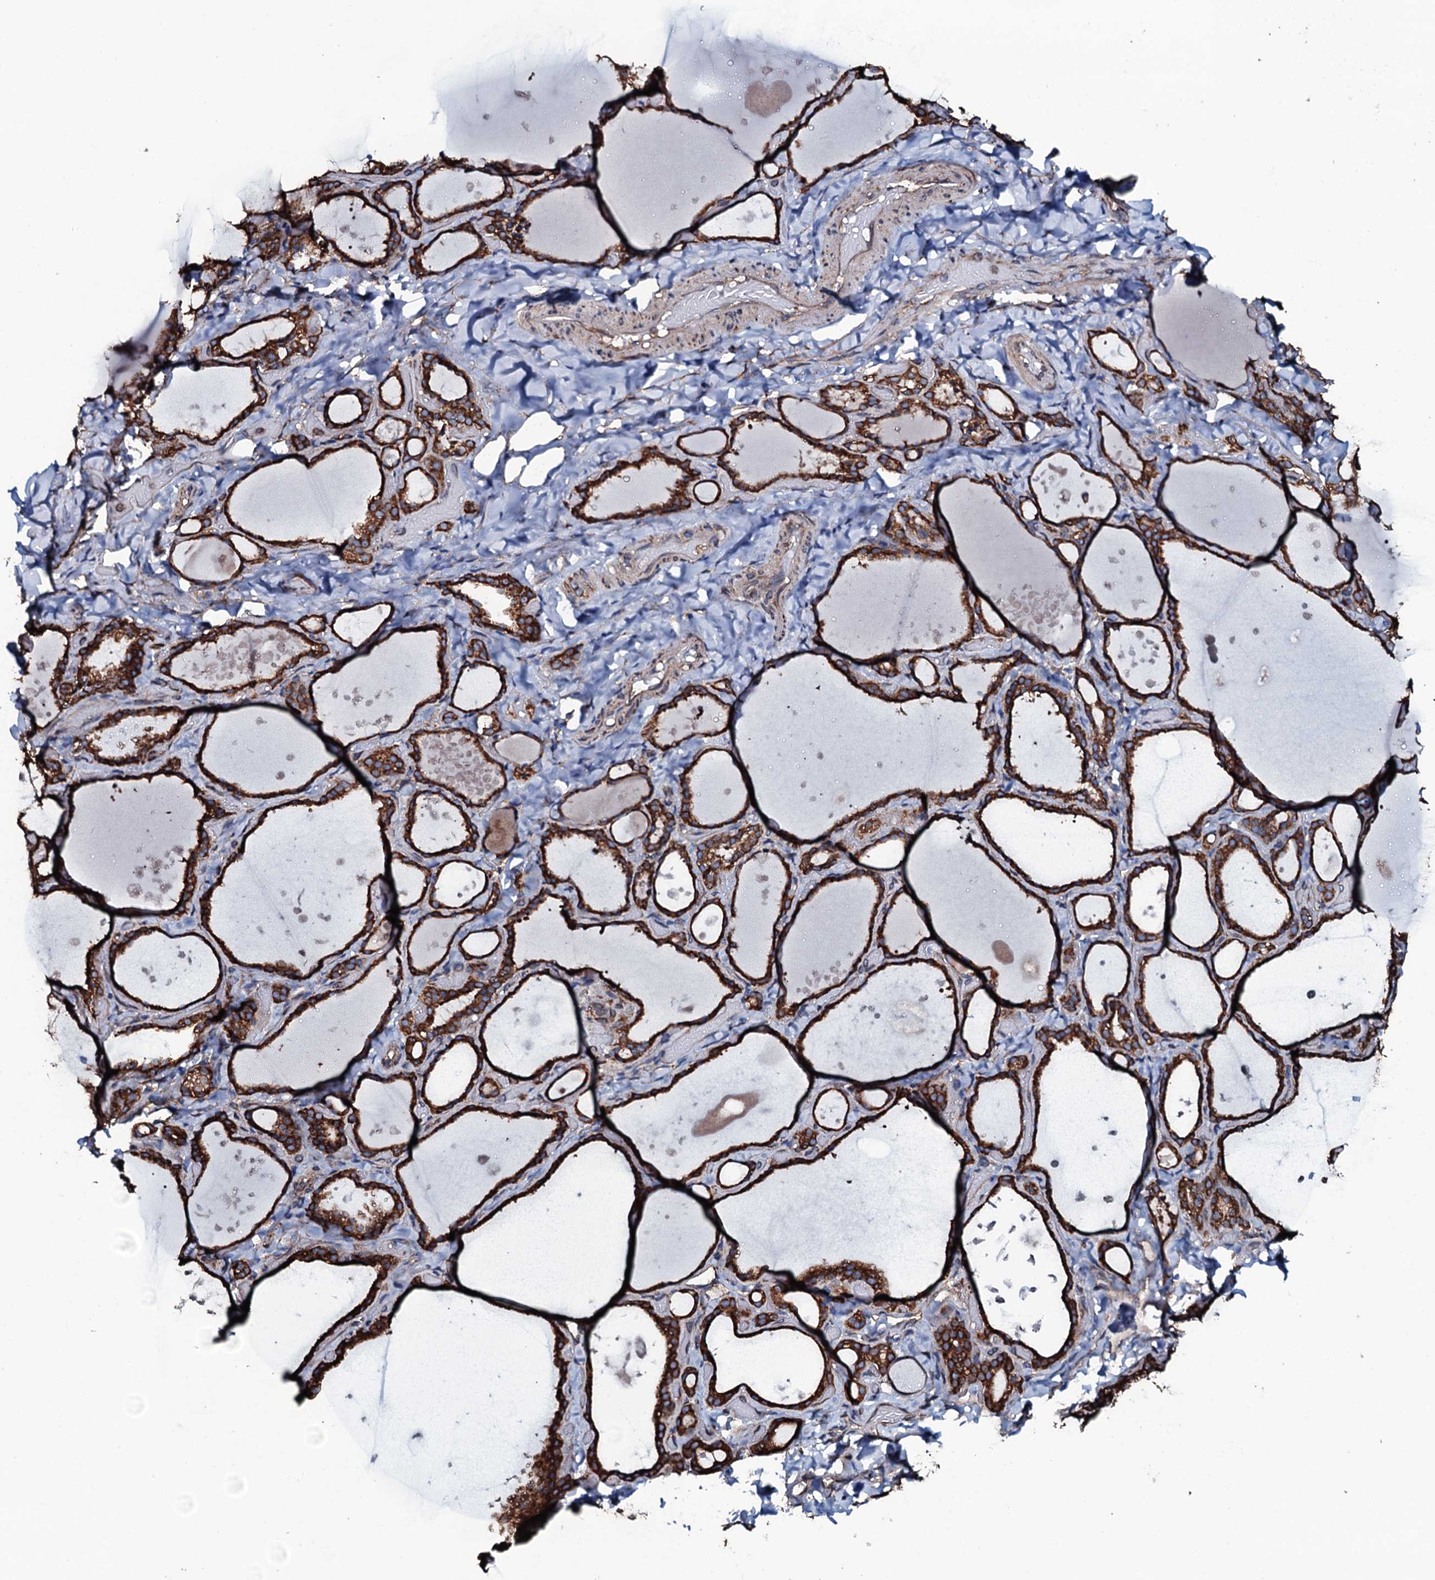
{"staining": {"intensity": "strong", "quantity": ">75%", "location": "cytoplasmic/membranous"}, "tissue": "thyroid gland", "cell_type": "Glandular cells", "image_type": "normal", "snomed": [{"axis": "morphology", "description": "Normal tissue, NOS"}, {"axis": "topography", "description": "Thyroid gland"}], "caption": "Immunohistochemistry histopathology image of normal thyroid gland: human thyroid gland stained using immunohistochemistry (IHC) displays high levels of strong protein expression localized specifically in the cytoplasmic/membranous of glandular cells, appearing as a cytoplasmic/membranous brown color.", "gene": "RAB12", "patient": {"sex": "female", "age": 44}}